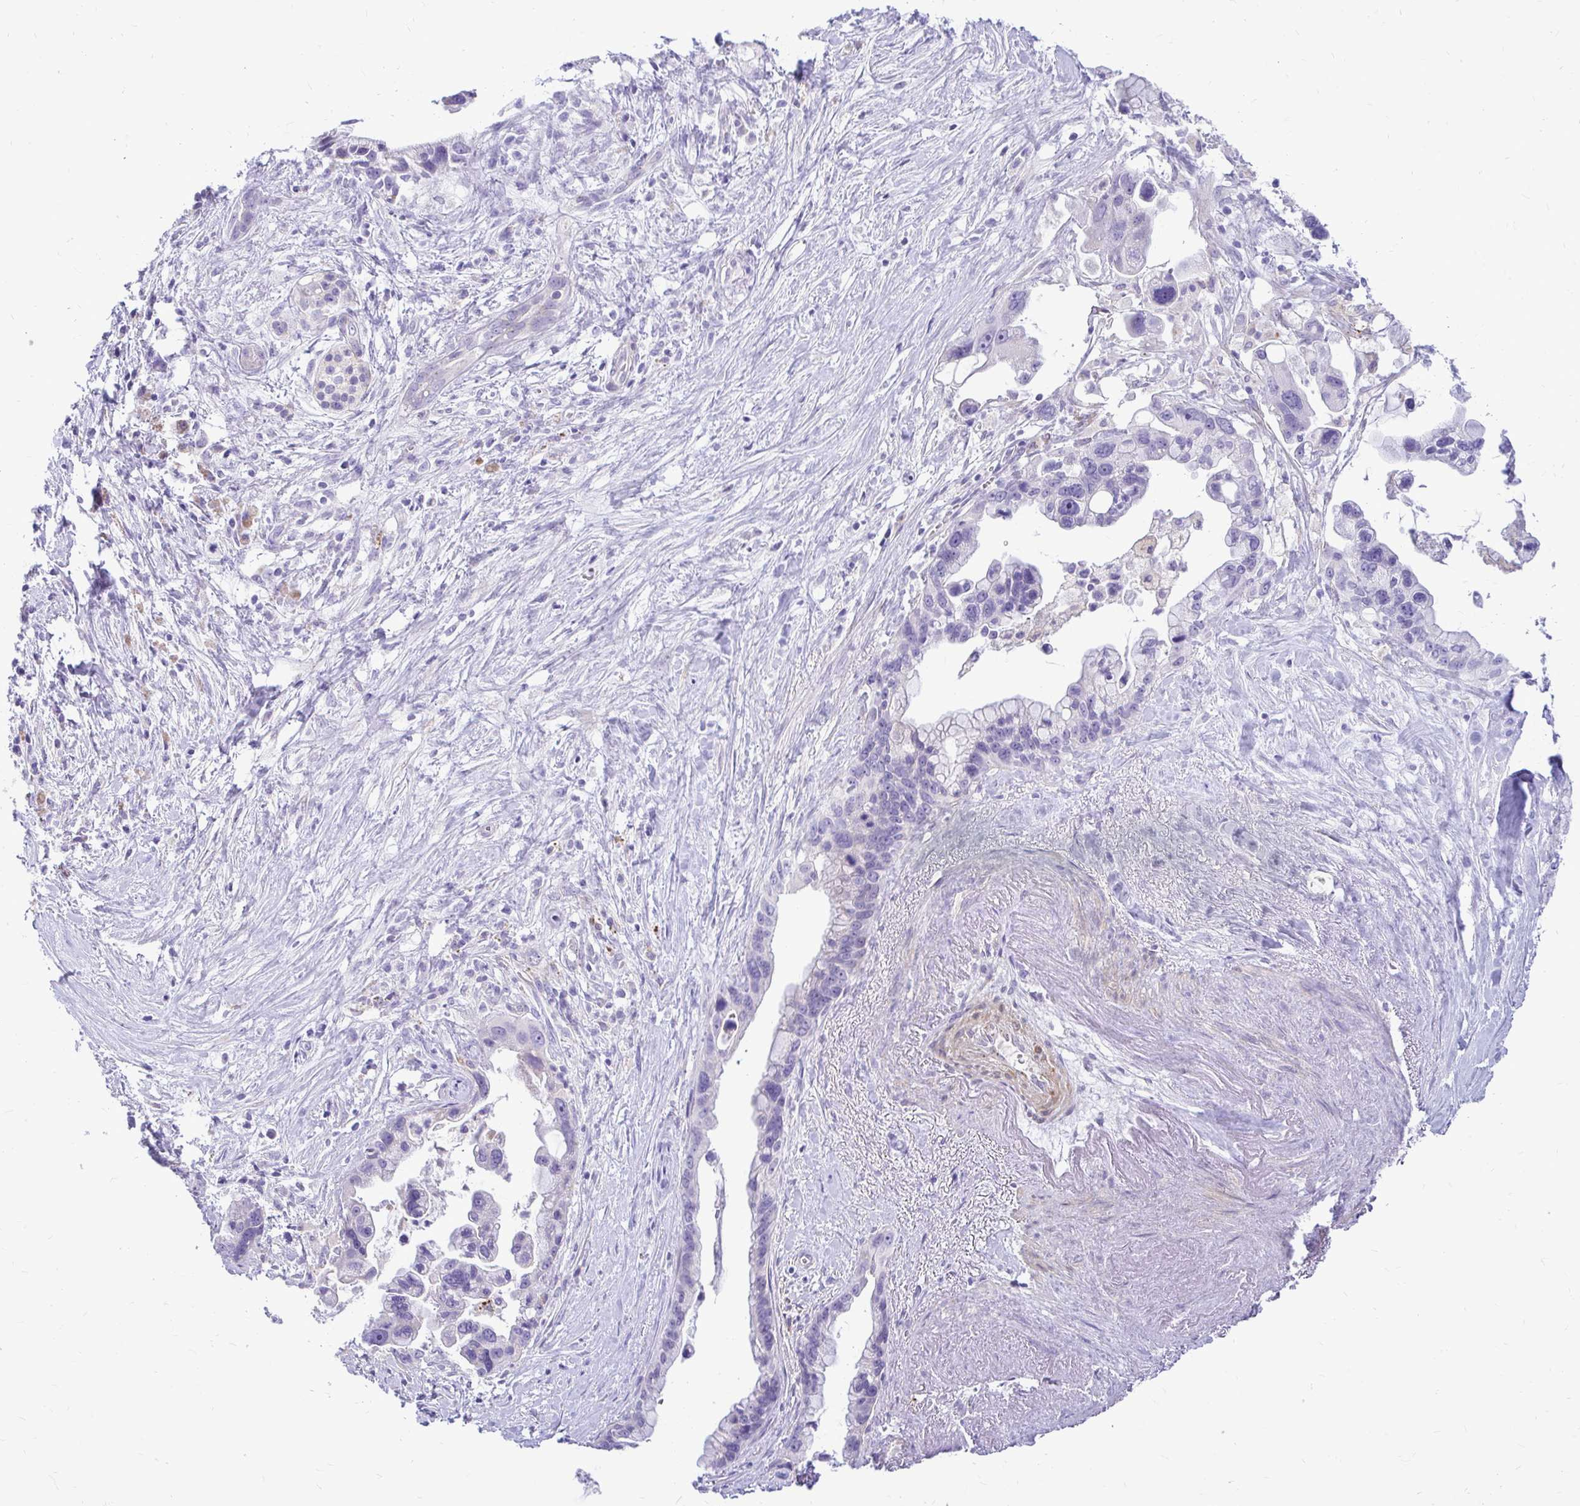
{"staining": {"intensity": "negative", "quantity": "none", "location": "none"}, "tissue": "pancreatic cancer", "cell_type": "Tumor cells", "image_type": "cancer", "snomed": [{"axis": "morphology", "description": "Adenocarcinoma, NOS"}, {"axis": "topography", "description": "Pancreas"}], "caption": "IHC histopathology image of pancreatic adenocarcinoma stained for a protein (brown), which reveals no staining in tumor cells. (DAB (3,3'-diaminobenzidine) immunohistochemistry, high magnification).", "gene": "PKN3", "patient": {"sex": "female", "age": 83}}